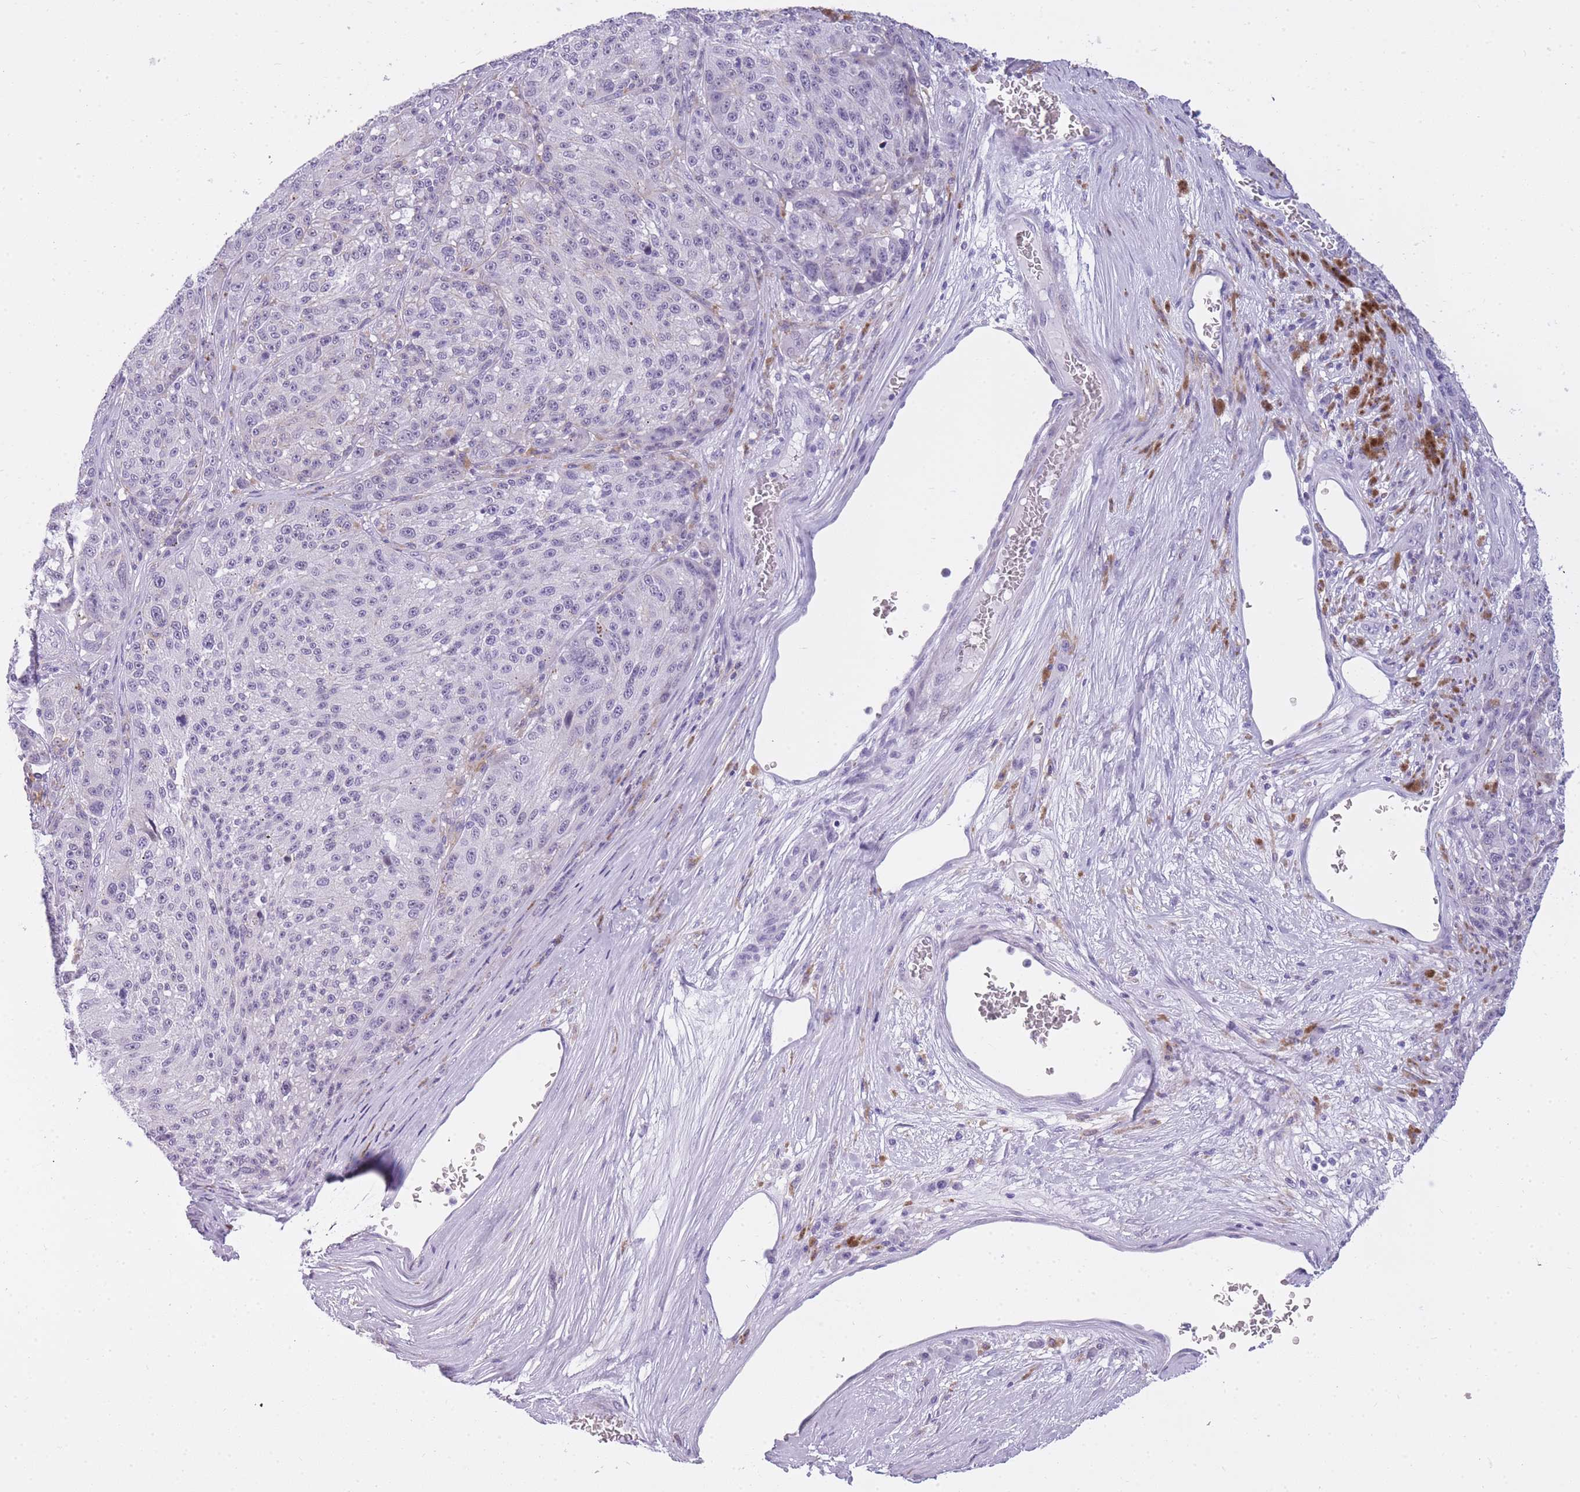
{"staining": {"intensity": "negative", "quantity": "none", "location": "none"}, "tissue": "melanoma", "cell_type": "Tumor cells", "image_type": "cancer", "snomed": [{"axis": "morphology", "description": "Malignant melanoma, NOS"}, {"axis": "topography", "description": "Skin"}], "caption": "Immunohistochemical staining of malignant melanoma reveals no significant expression in tumor cells. (DAB IHC with hematoxylin counter stain).", "gene": "RADX", "patient": {"sex": "male", "age": 53}}